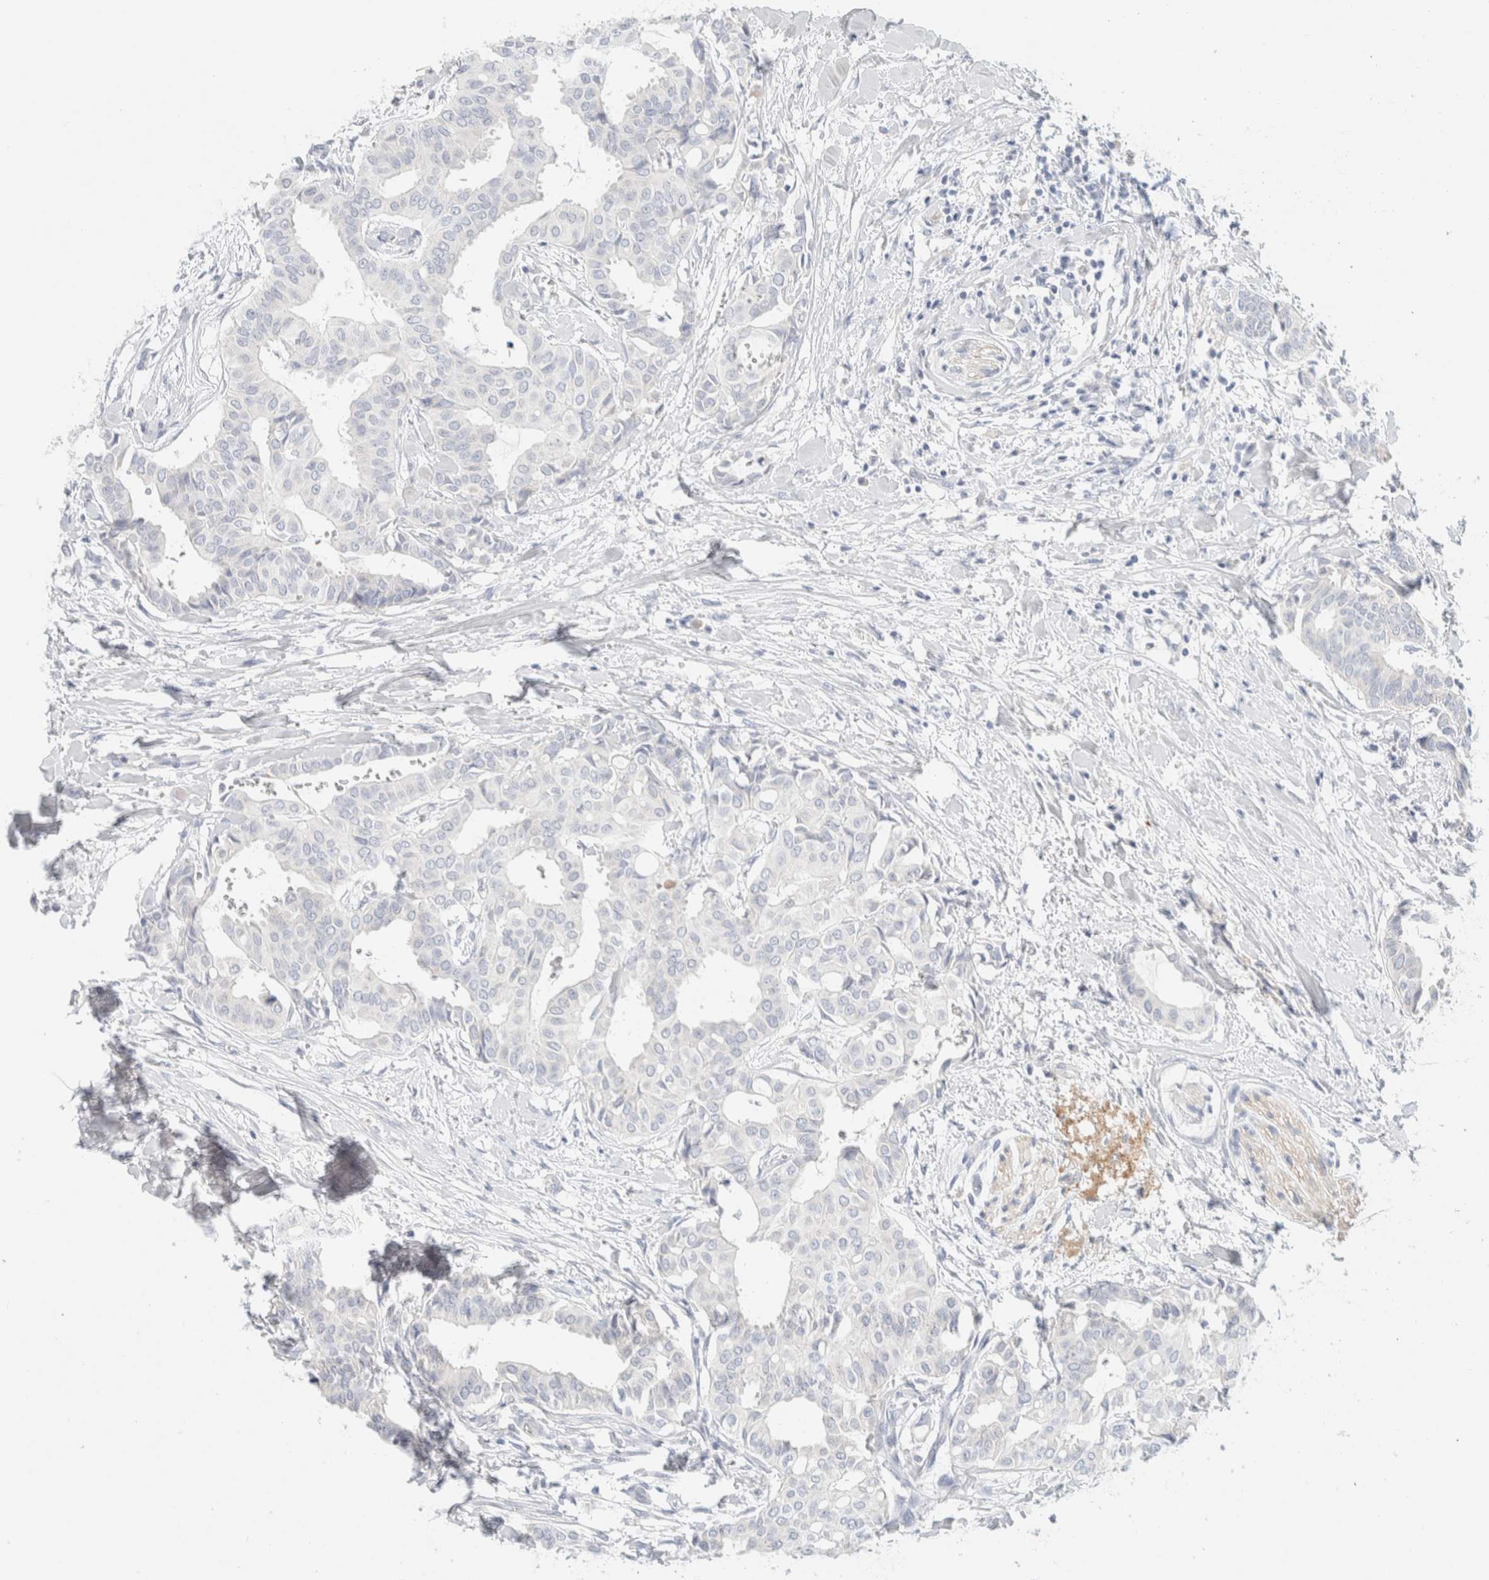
{"staining": {"intensity": "negative", "quantity": "none", "location": "none"}, "tissue": "head and neck cancer", "cell_type": "Tumor cells", "image_type": "cancer", "snomed": [{"axis": "morphology", "description": "Adenocarcinoma, NOS"}, {"axis": "topography", "description": "Salivary gland"}, {"axis": "topography", "description": "Head-Neck"}], "caption": "IHC micrograph of neoplastic tissue: head and neck adenocarcinoma stained with DAB (3,3'-diaminobenzidine) reveals no significant protein staining in tumor cells.", "gene": "HEXD", "patient": {"sex": "female", "age": 59}}